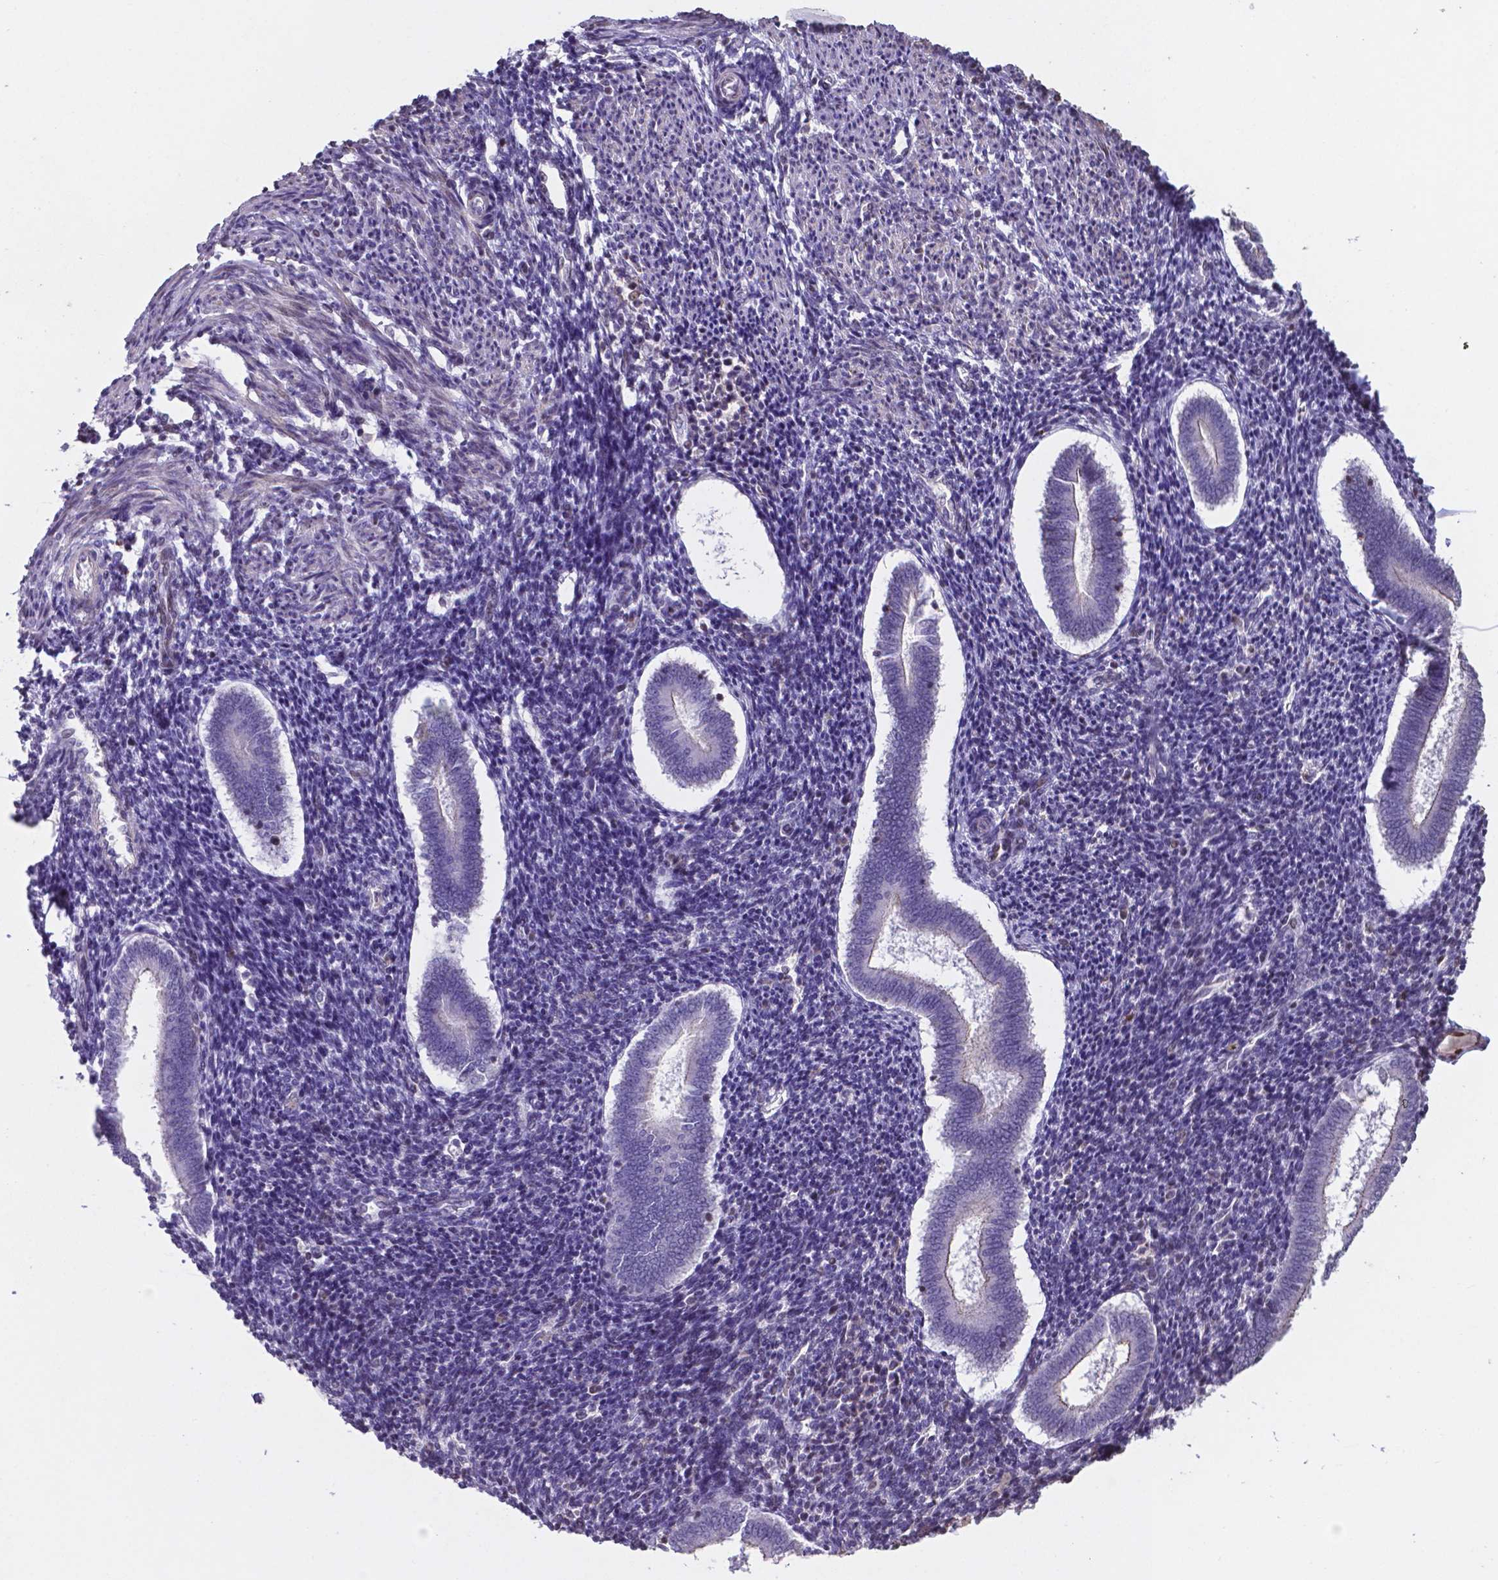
{"staining": {"intensity": "negative", "quantity": "none", "location": "none"}, "tissue": "endometrium", "cell_type": "Cells in endometrial stroma", "image_type": "normal", "snomed": [{"axis": "morphology", "description": "Normal tissue, NOS"}, {"axis": "topography", "description": "Endometrium"}], "caption": "High power microscopy histopathology image of an IHC histopathology image of normal endometrium, revealing no significant expression in cells in endometrial stroma. (Stains: DAB (3,3'-diaminobenzidine) immunohistochemistry with hematoxylin counter stain, Microscopy: brightfield microscopy at high magnification).", "gene": "MLC1", "patient": {"sex": "female", "age": 25}}